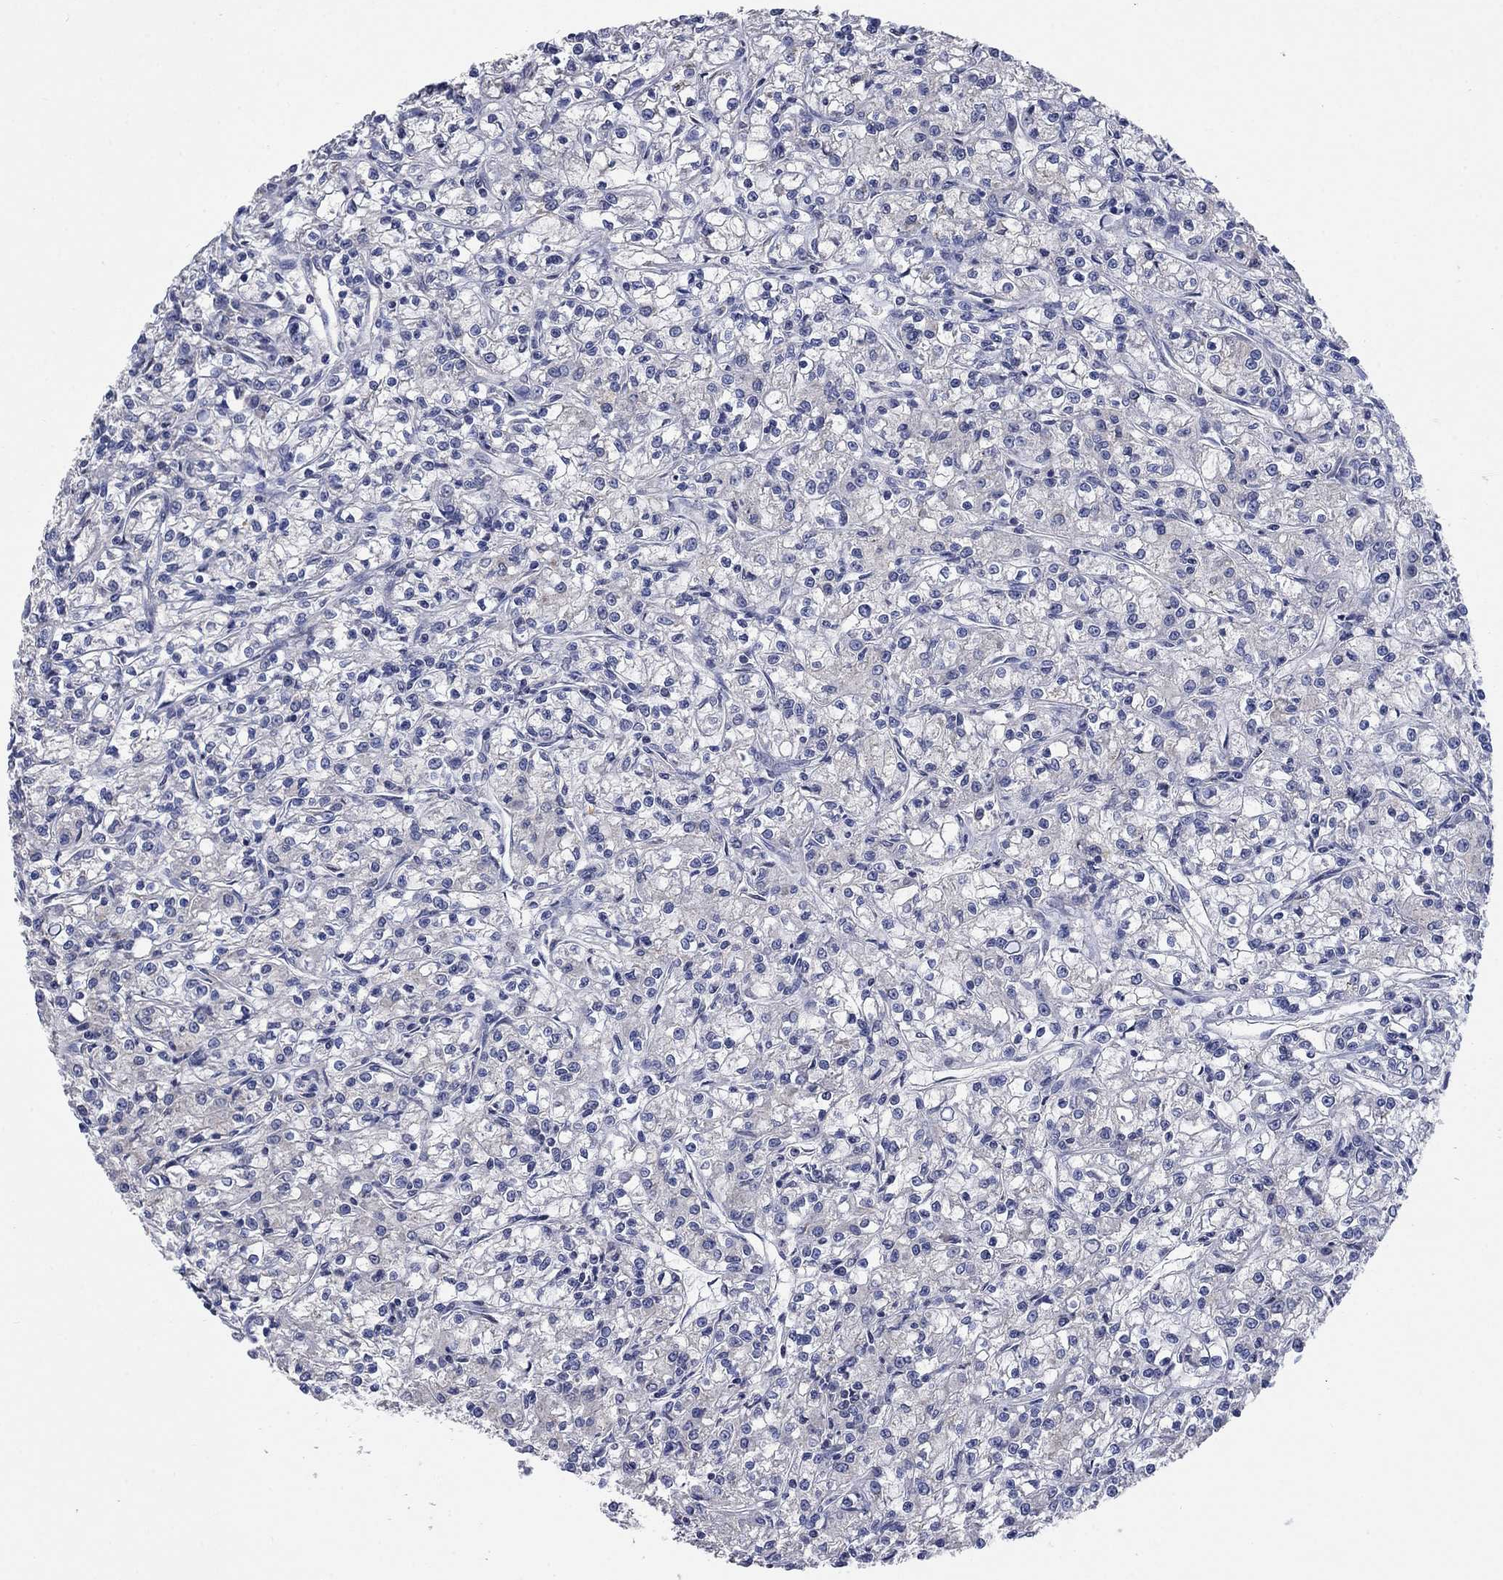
{"staining": {"intensity": "negative", "quantity": "none", "location": "none"}, "tissue": "renal cancer", "cell_type": "Tumor cells", "image_type": "cancer", "snomed": [{"axis": "morphology", "description": "Adenocarcinoma, NOS"}, {"axis": "topography", "description": "Kidney"}], "caption": "Immunohistochemistry photomicrograph of renal adenocarcinoma stained for a protein (brown), which reveals no staining in tumor cells.", "gene": "ZBTB18", "patient": {"sex": "female", "age": 59}}